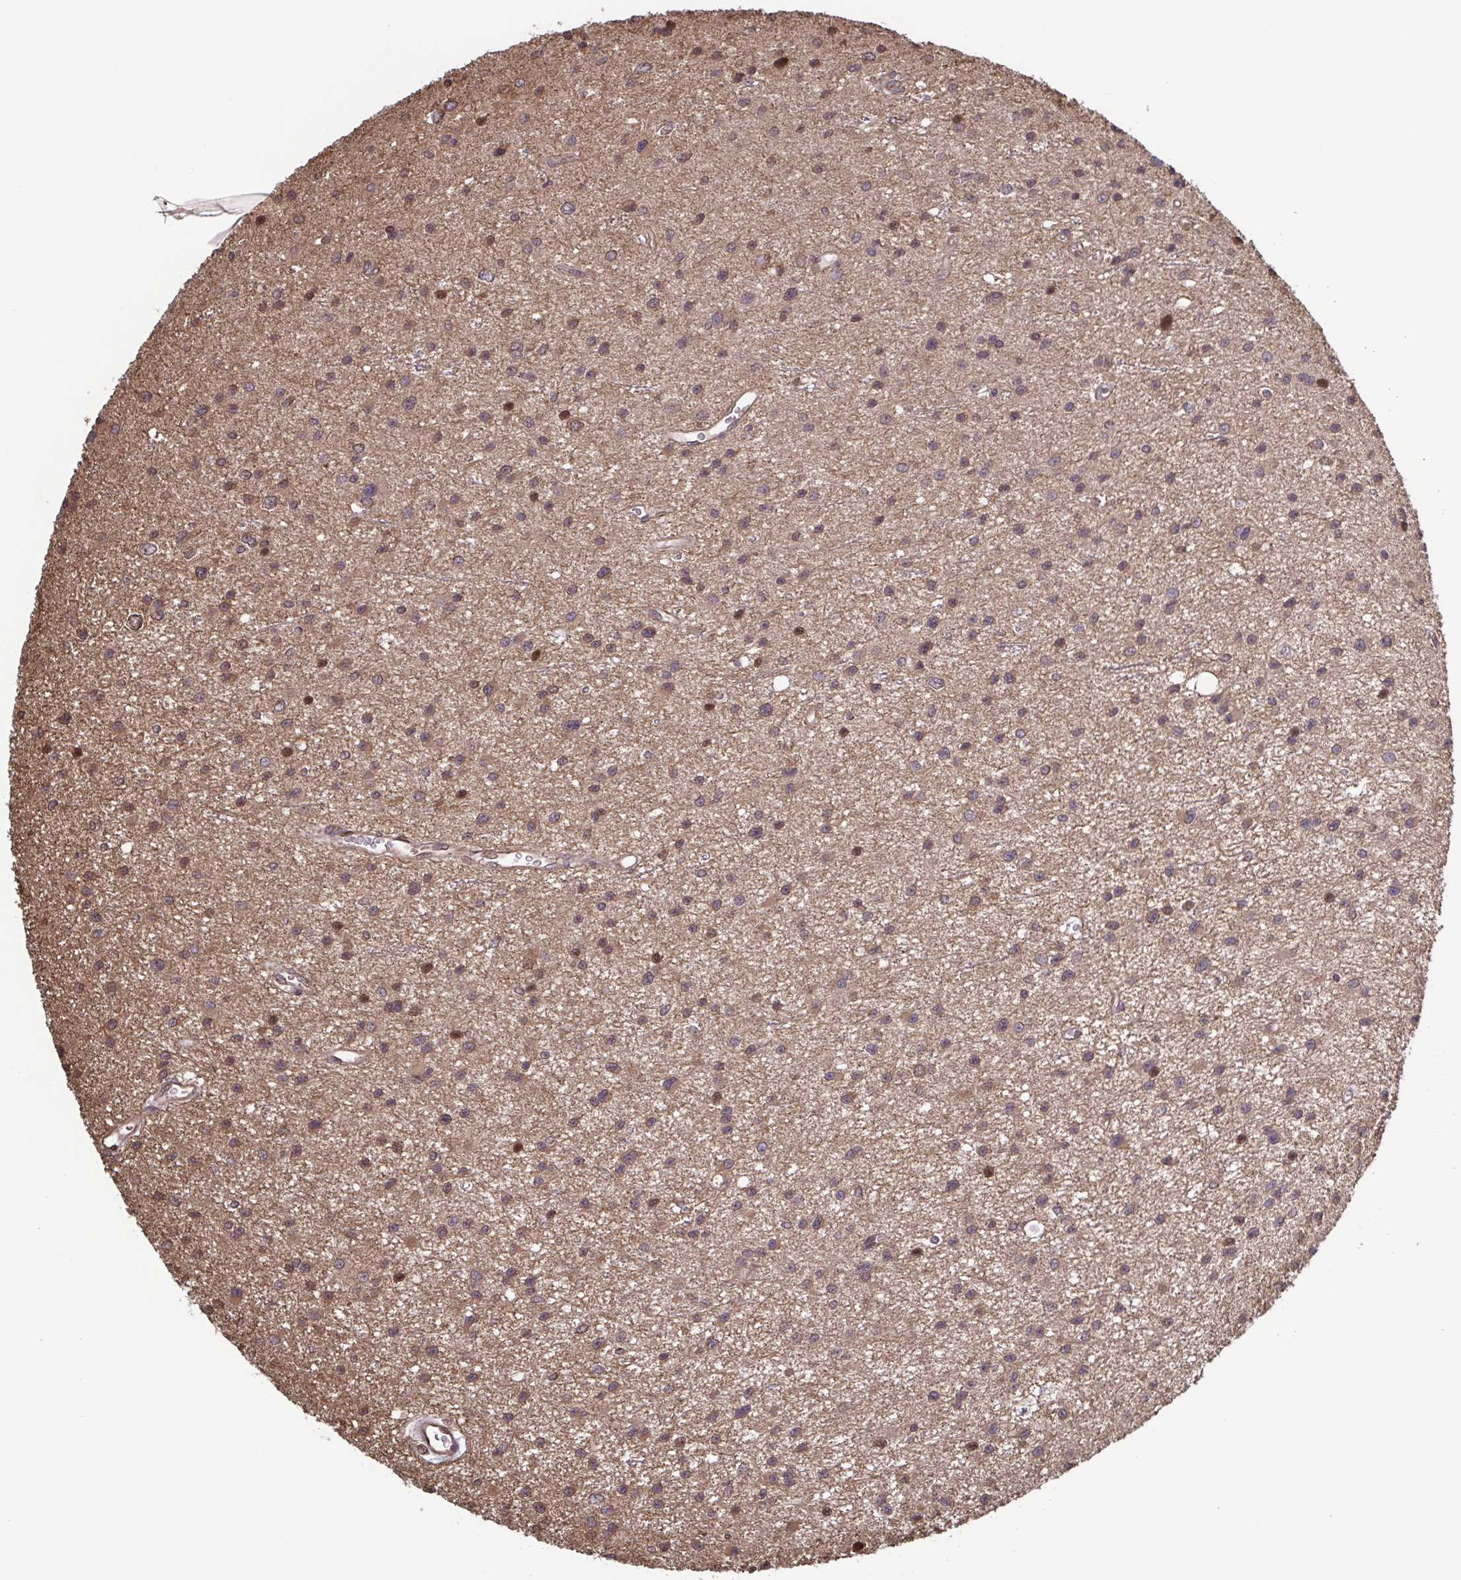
{"staining": {"intensity": "moderate", "quantity": ">75%", "location": "cytoplasmic/membranous,nuclear"}, "tissue": "glioma", "cell_type": "Tumor cells", "image_type": "cancer", "snomed": [{"axis": "morphology", "description": "Glioma, malignant, Low grade"}, {"axis": "topography", "description": "Brain"}], "caption": "Immunohistochemistry photomicrograph of human glioma stained for a protein (brown), which demonstrates medium levels of moderate cytoplasmic/membranous and nuclear expression in about >75% of tumor cells.", "gene": "SEC63", "patient": {"sex": "male", "age": 43}}